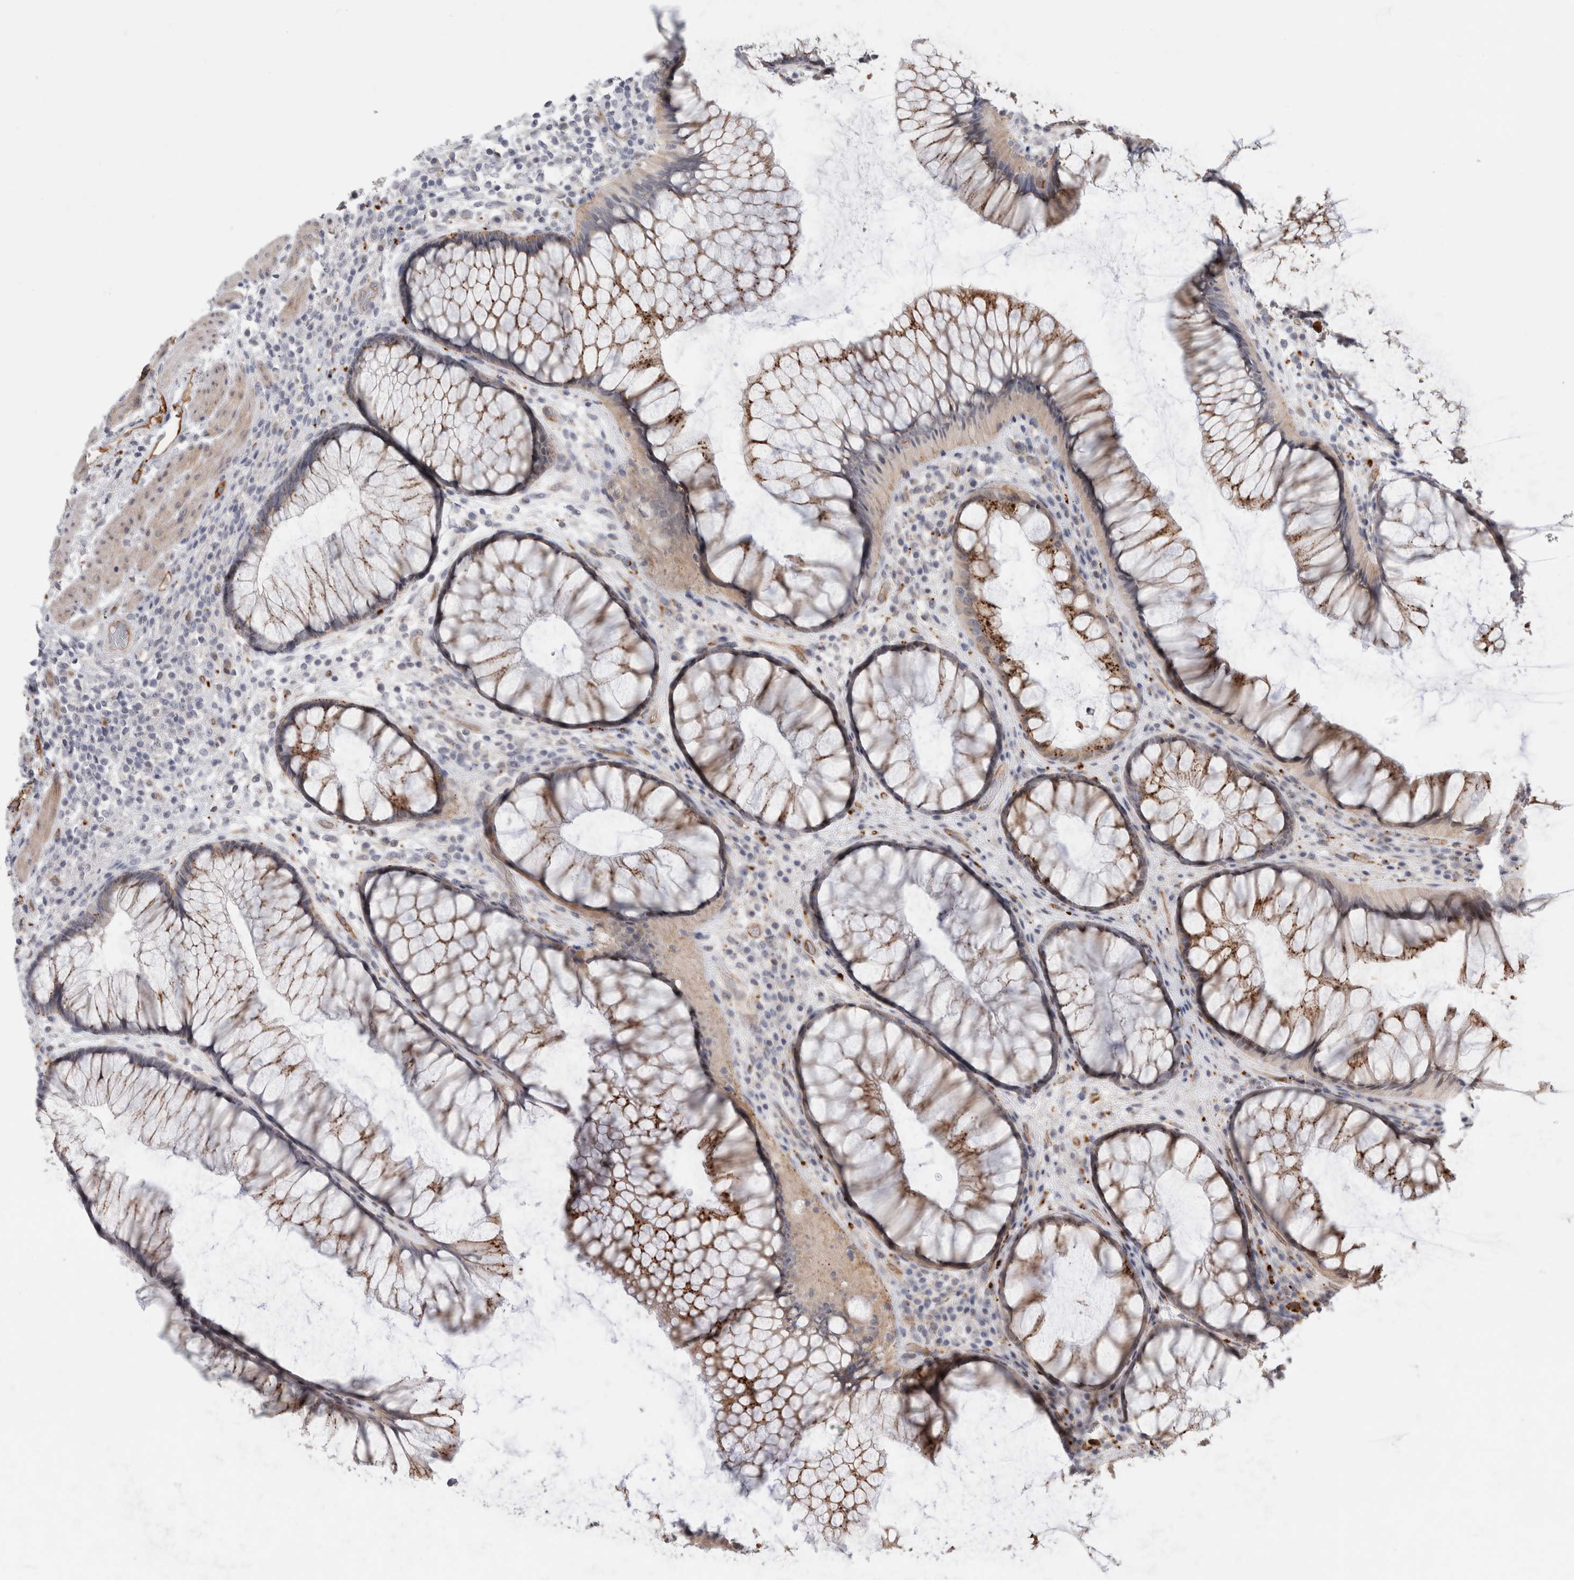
{"staining": {"intensity": "moderate", "quantity": ">75%", "location": "cytoplasmic/membranous"}, "tissue": "rectum", "cell_type": "Glandular cells", "image_type": "normal", "snomed": [{"axis": "morphology", "description": "Normal tissue, NOS"}, {"axis": "topography", "description": "Rectum"}], "caption": "Protein analysis of unremarkable rectum demonstrates moderate cytoplasmic/membranous positivity in approximately >75% of glandular cells. Using DAB (brown) and hematoxylin (blue) stains, captured at high magnification using brightfield microscopy.", "gene": "ANKMY1", "patient": {"sex": "male", "age": 51}}